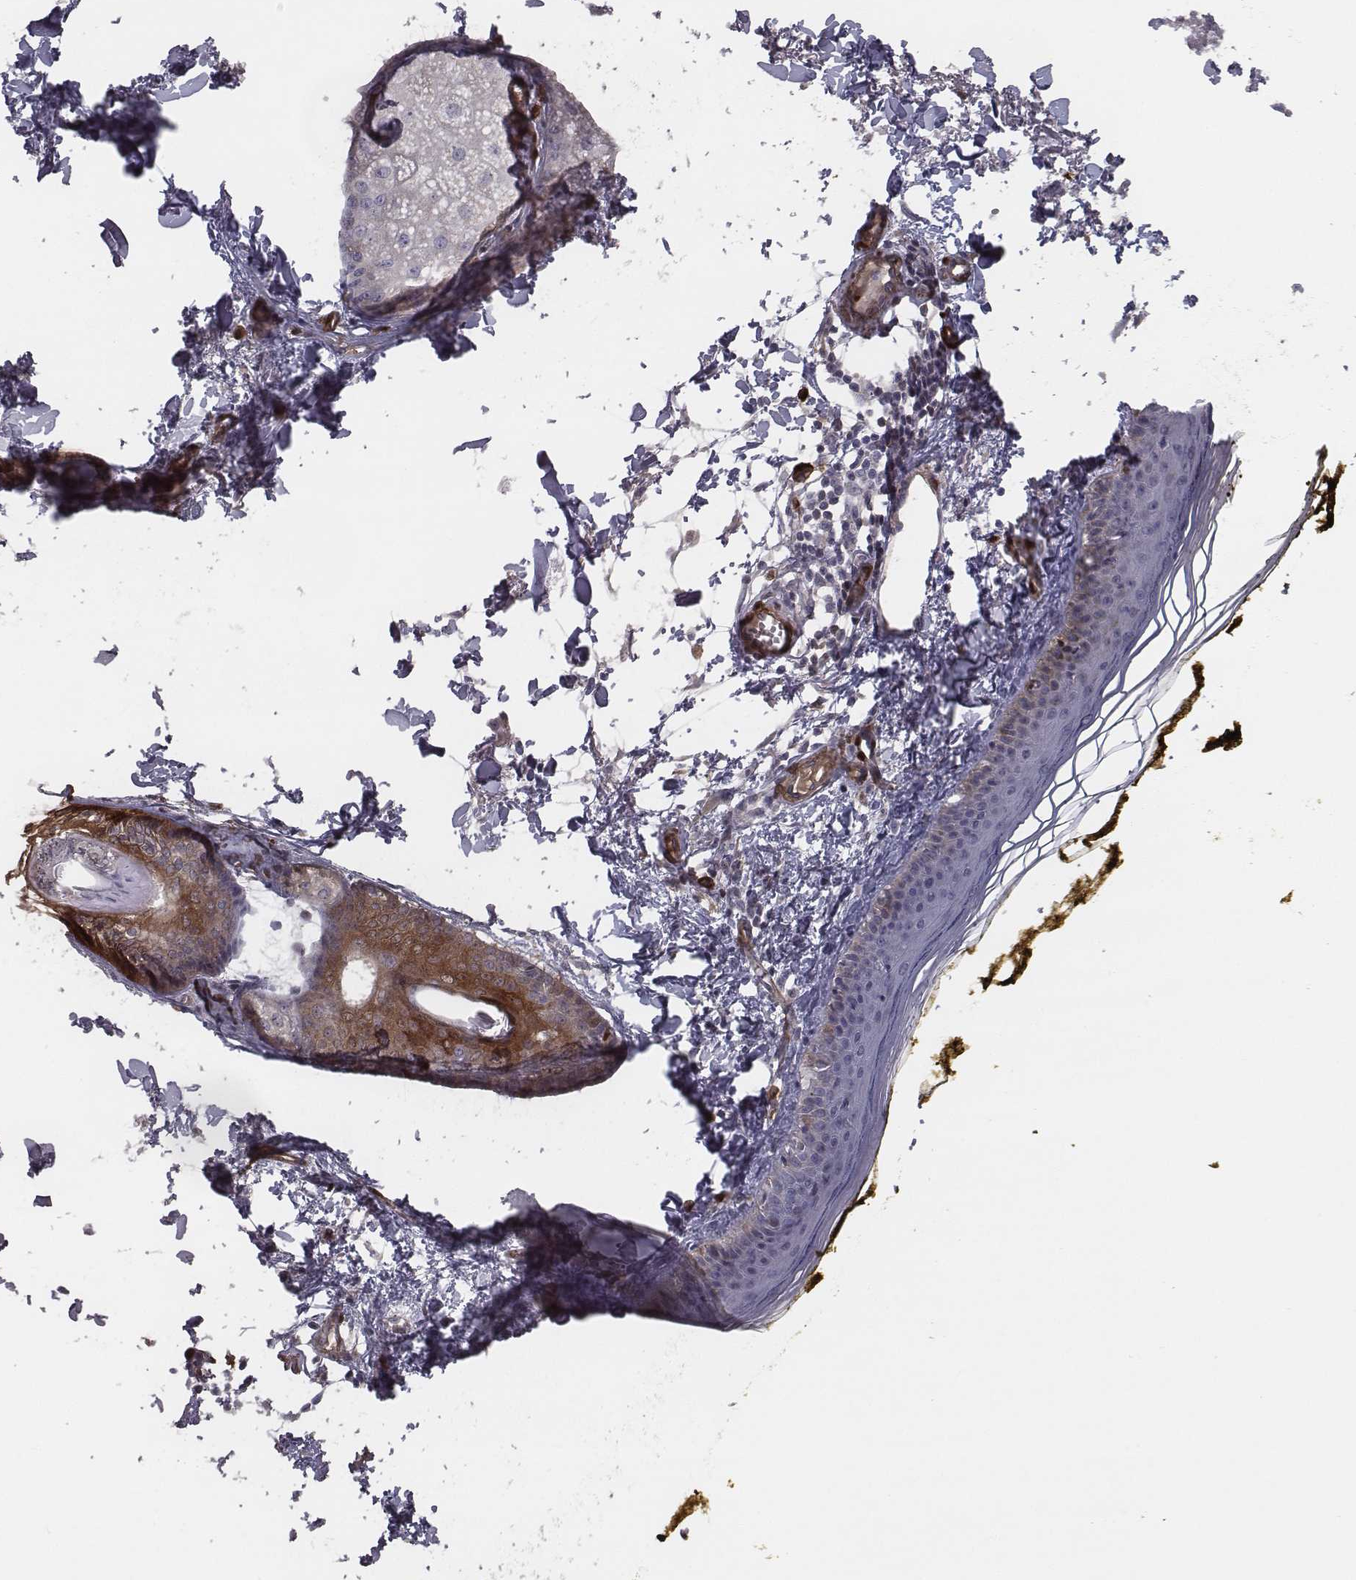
{"staining": {"intensity": "negative", "quantity": "none", "location": "none"}, "tissue": "skin", "cell_type": "Fibroblasts", "image_type": "normal", "snomed": [{"axis": "morphology", "description": "Normal tissue, NOS"}, {"axis": "topography", "description": "Skin"}], "caption": "This micrograph is of unremarkable skin stained with IHC to label a protein in brown with the nuclei are counter-stained blue. There is no staining in fibroblasts. (DAB immunohistochemistry (IHC), high magnification).", "gene": "ISYNA1", "patient": {"sex": "male", "age": 76}}